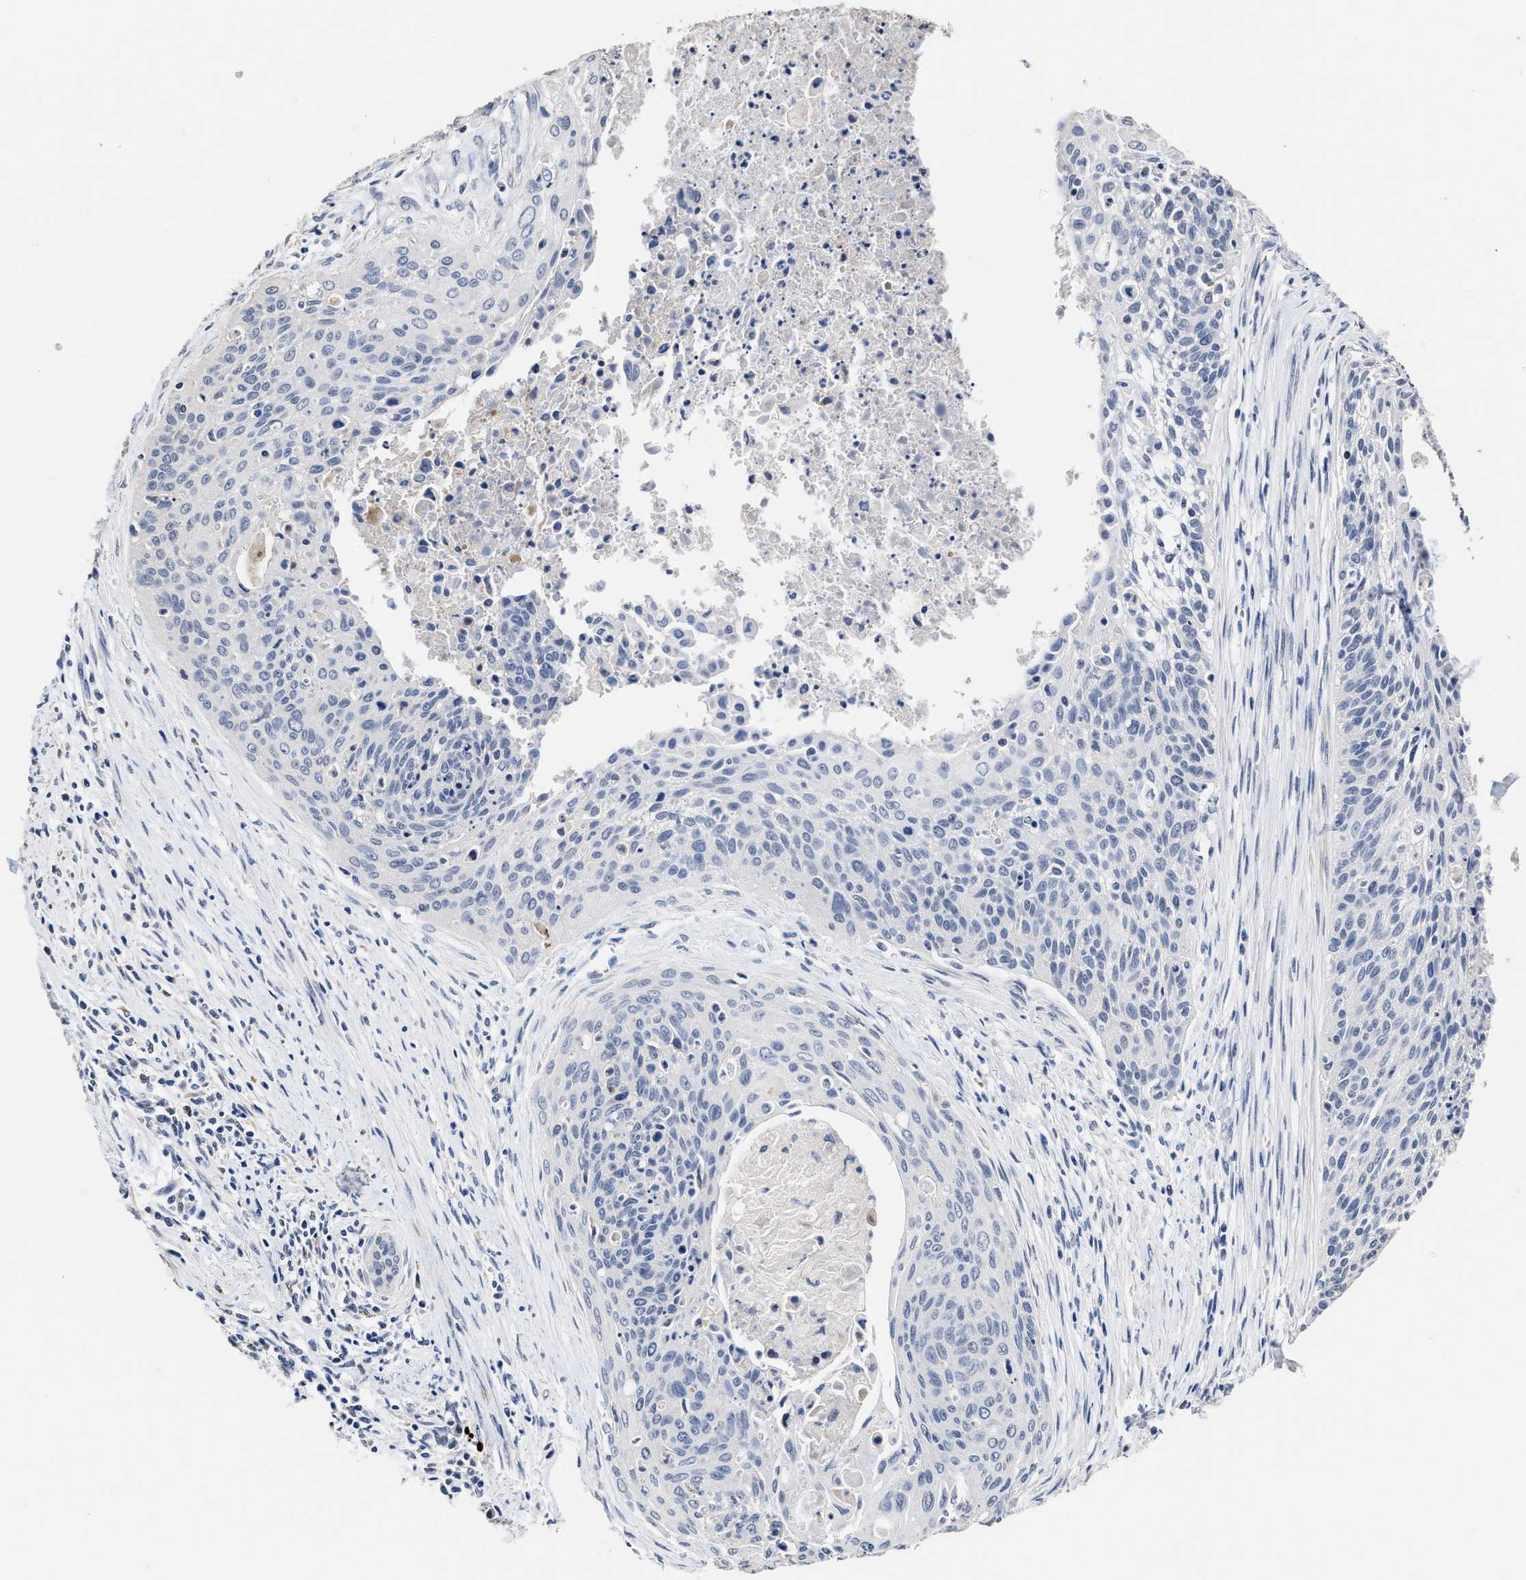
{"staining": {"intensity": "negative", "quantity": "none", "location": "none"}, "tissue": "cervical cancer", "cell_type": "Tumor cells", "image_type": "cancer", "snomed": [{"axis": "morphology", "description": "Squamous cell carcinoma, NOS"}, {"axis": "topography", "description": "Cervix"}], "caption": "The immunohistochemistry image has no significant expression in tumor cells of squamous cell carcinoma (cervical) tissue.", "gene": "ZFAT", "patient": {"sex": "female", "age": 55}}